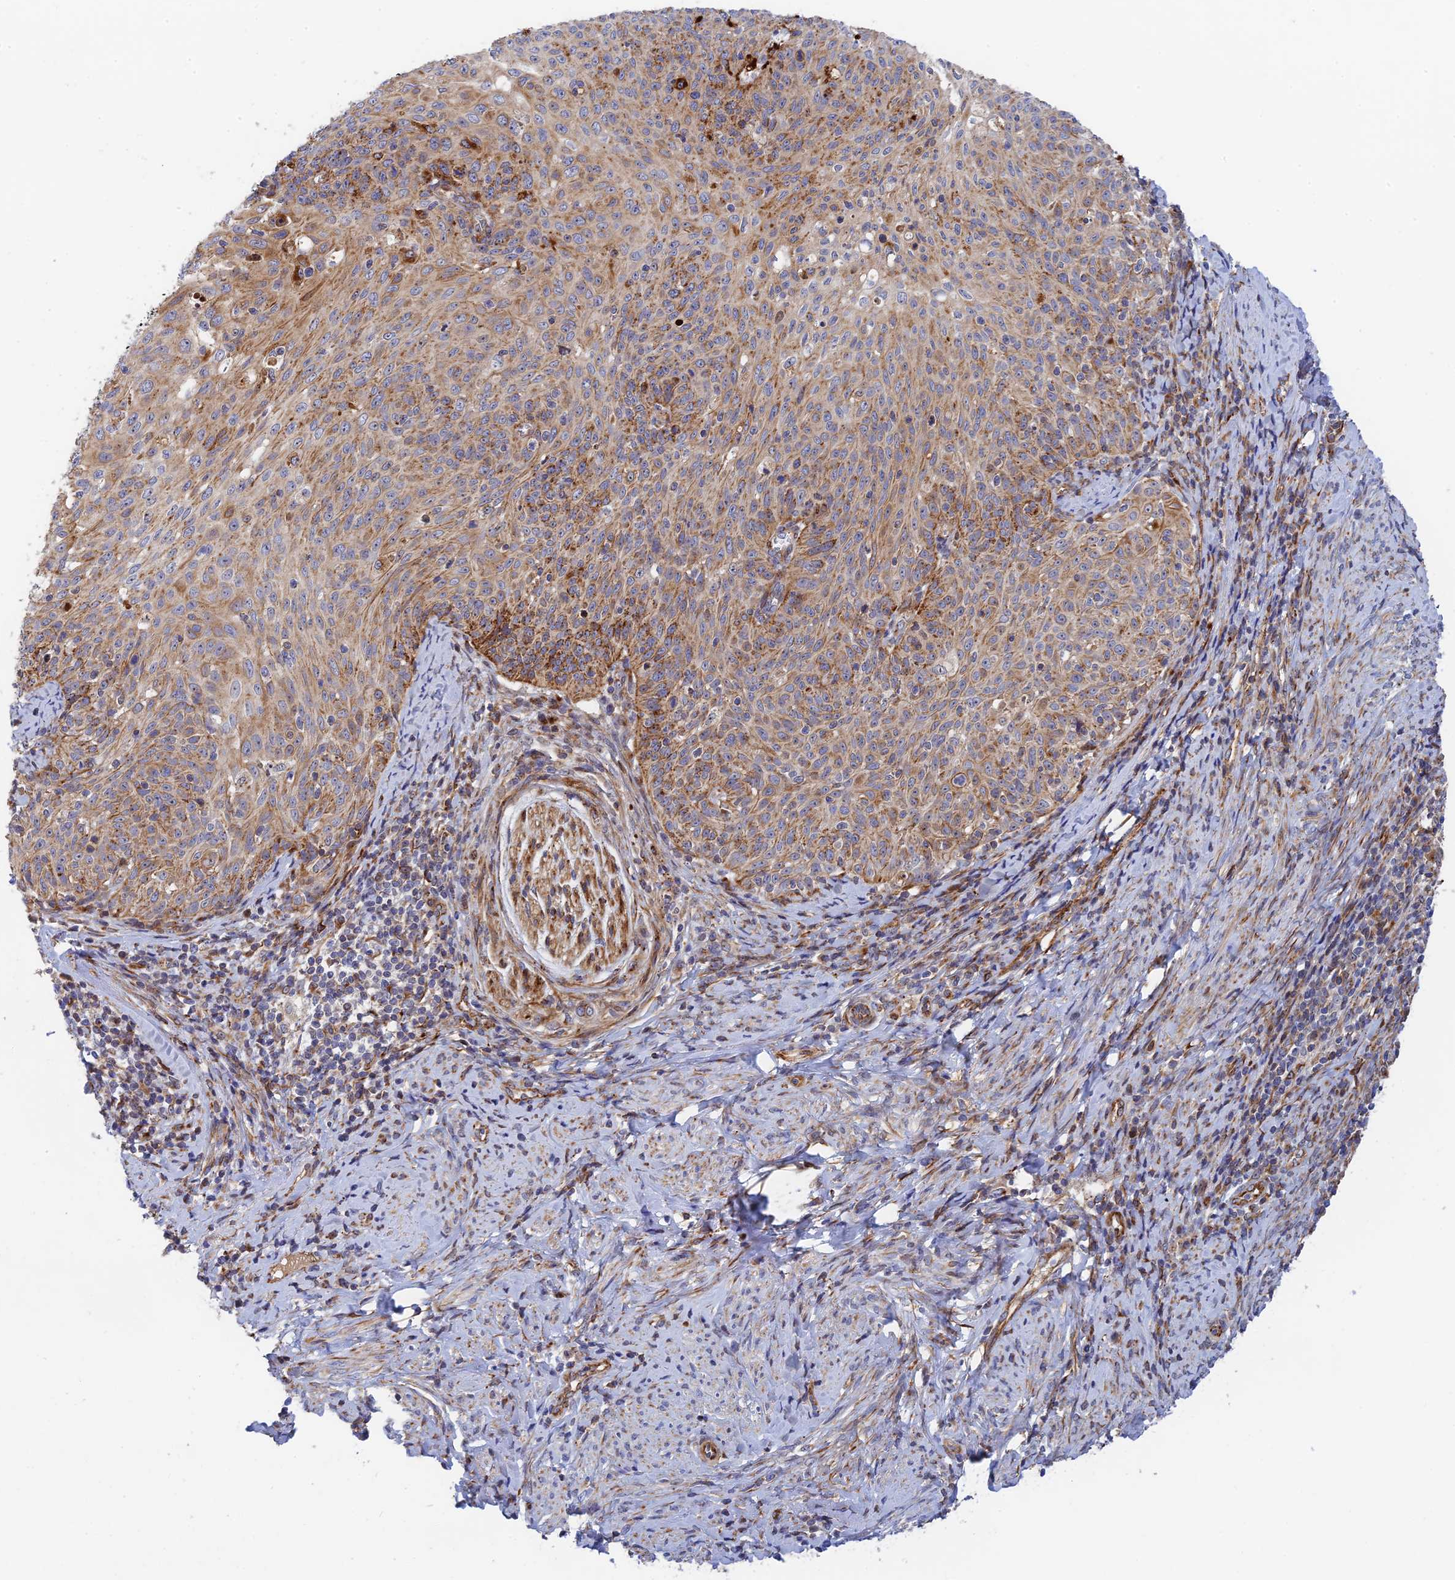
{"staining": {"intensity": "moderate", "quantity": "25%-75%", "location": "cytoplasmic/membranous"}, "tissue": "cervical cancer", "cell_type": "Tumor cells", "image_type": "cancer", "snomed": [{"axis": "morphology", "description": "Squamous cell carcinoma, NOS"}, {"axis": "topography", "description": "Cervix"}], "caption": "Human cervical squamous cell carcinoma stained with a protein marker exhibits moderate staining in tumor cells.", "gene": "PPP2R3C", "patient": {"sex": "female", "age": 70}}